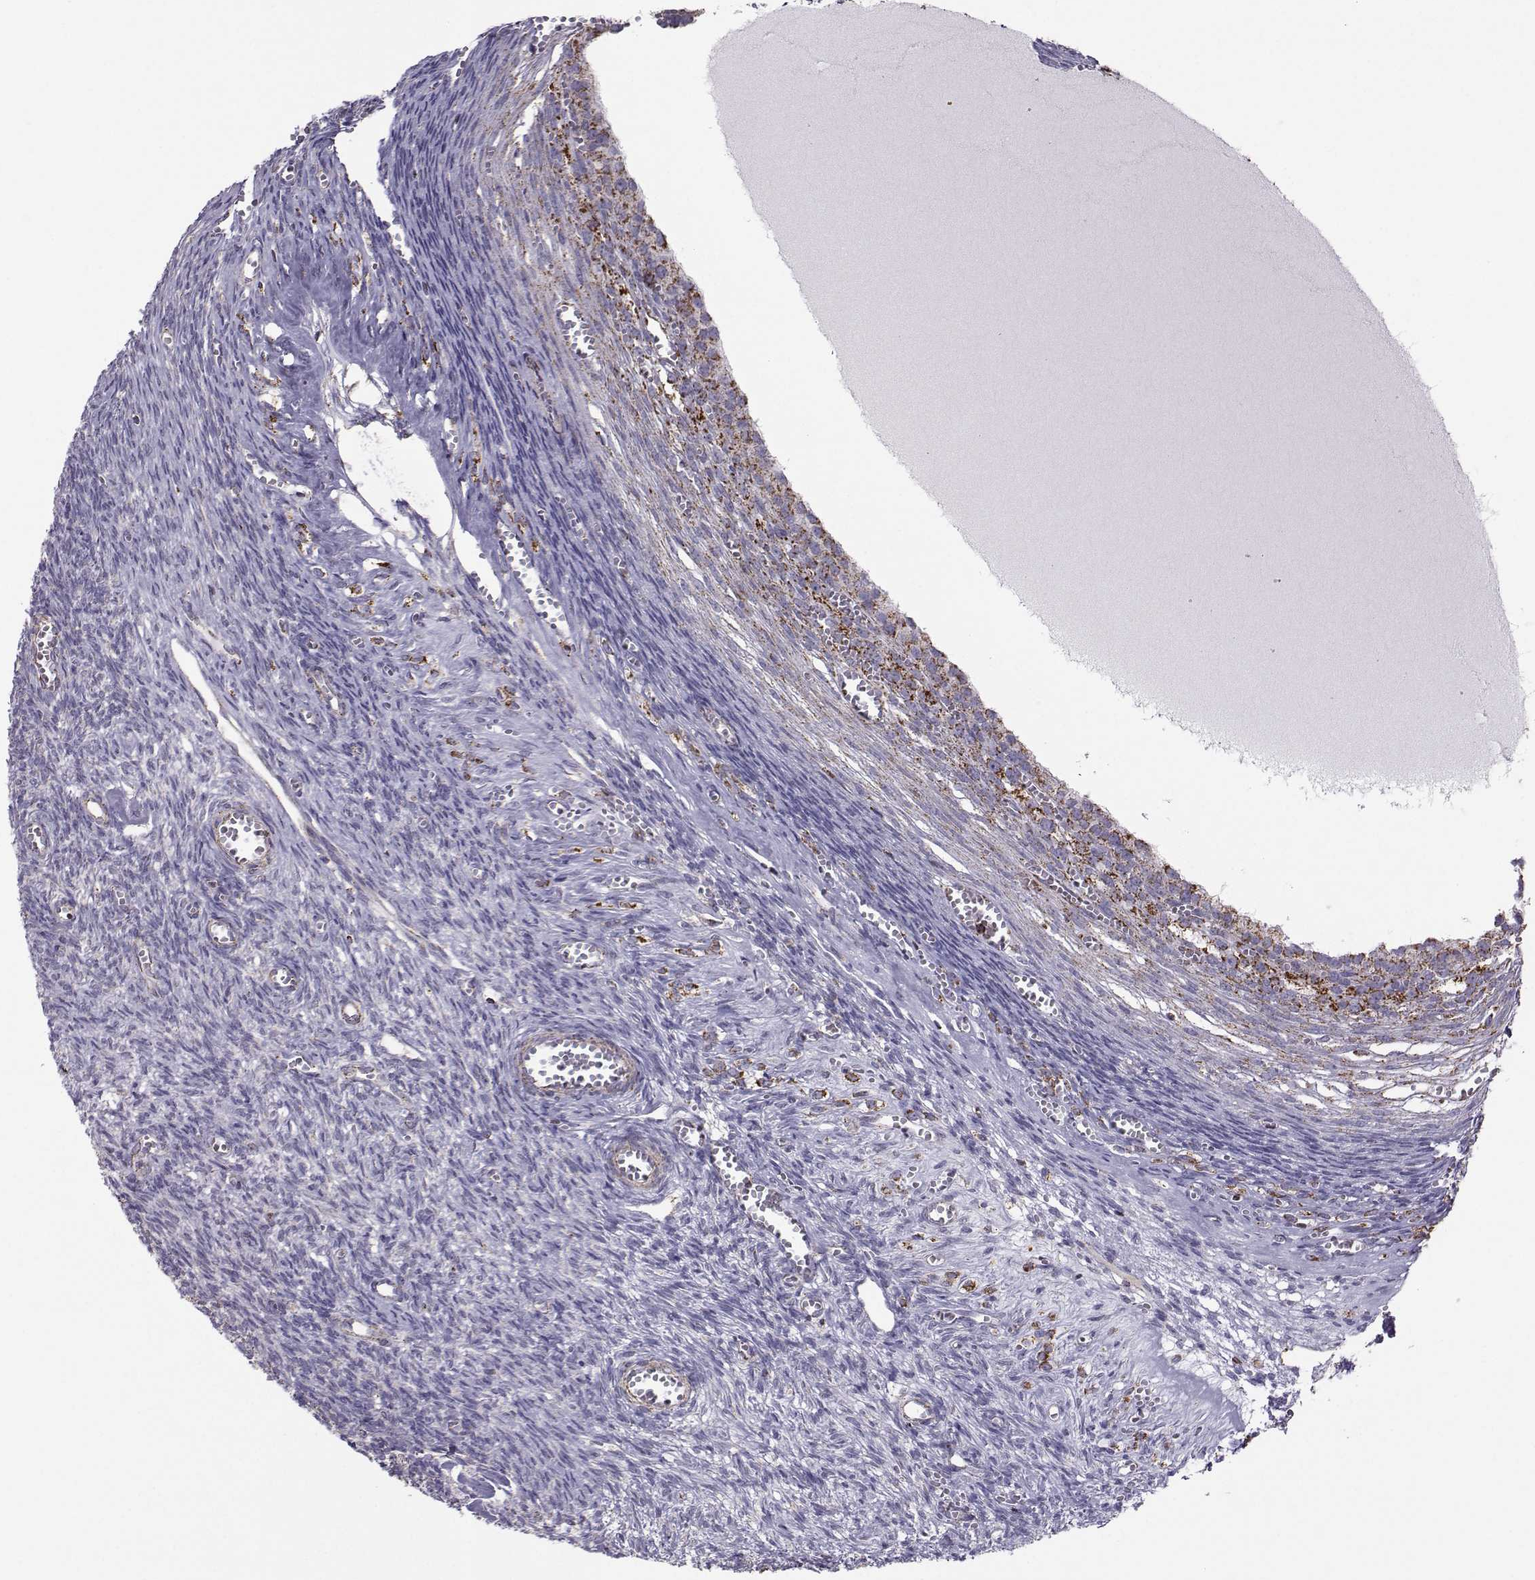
{"staining": {"intensity": "strong", "quantity": ">75%", "location": "cytoplasmic/membranous"}, "tissue": "ovary", "cell_type": "Follicle cells", "image_type": "normal", "snomed": [{"axis": "morphology", "description": "Normal tissue, NOS"}, {"axis": "topography", "description": "Ovary"}], "caption": "IHC histopathology image of unremarkable ovary stained for a protein (brown), which demonstrates high levels of strong cytoplasmic/membranous expression in approximately >75% of follicle cells.", "gene": "NECAB3", "patient": {"sex": "female", "age": 43}}